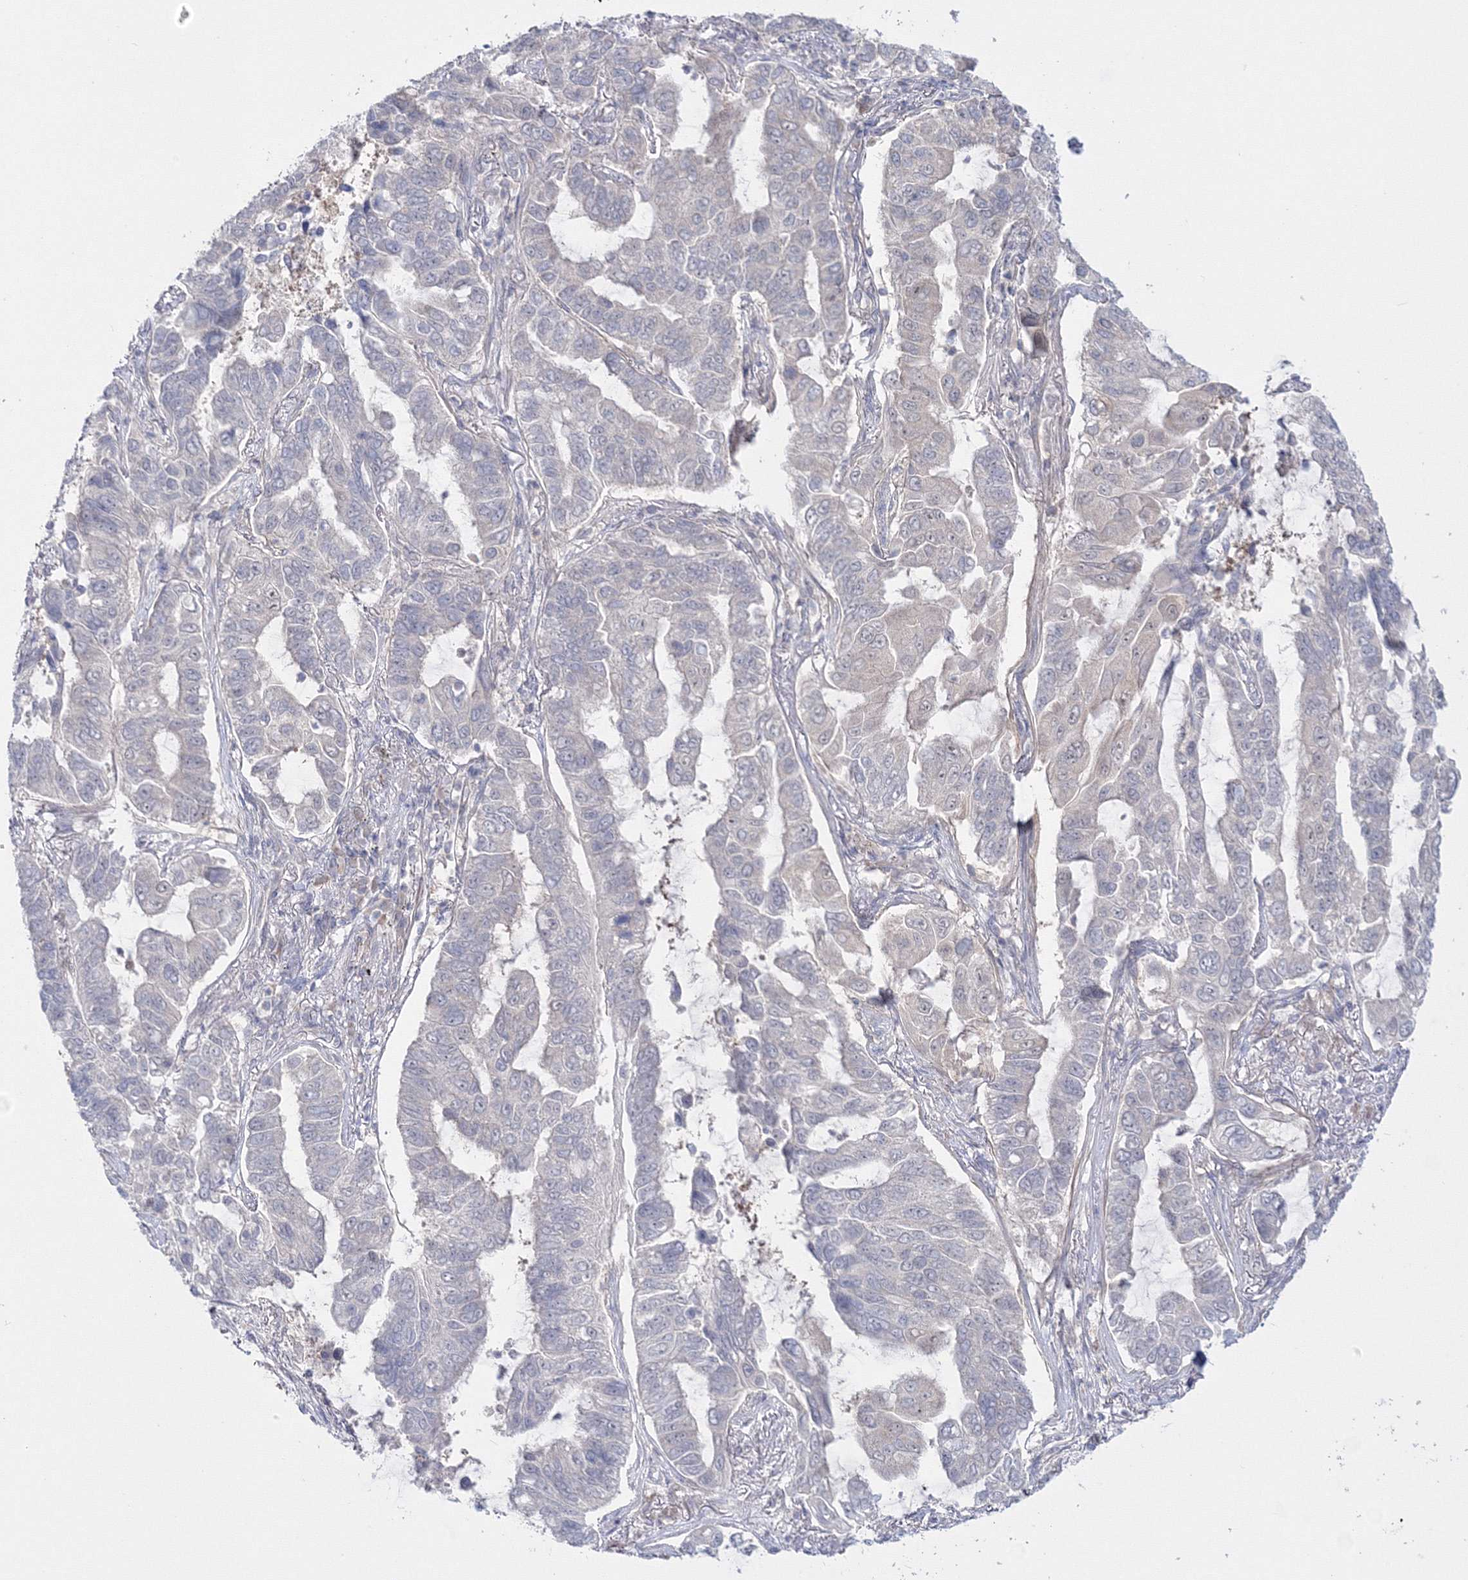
{"staining": {"intensity": "negative", "quantity": "none", "location": "none"}, "tissue": "lung cancer", "cell_type": "Tumor cells", "image_type": "cancer", "snomed": [{"axis": "morphology", "description": "Adenocarcinoma, NOS"}, {"axis": "topography", "description": "Lung"}], "caption": "Immunohistochemistry of human adenocarcinoma (lung) exhibits no expression in tumor cells. (Stains: DAB immunohistochemistry (IHC) with hematoxylin counter stain, Microscopy: brightfield microscopy at high magnification).", "gene": "IPMK", "patient": {"sex": "male", "age": 64}}